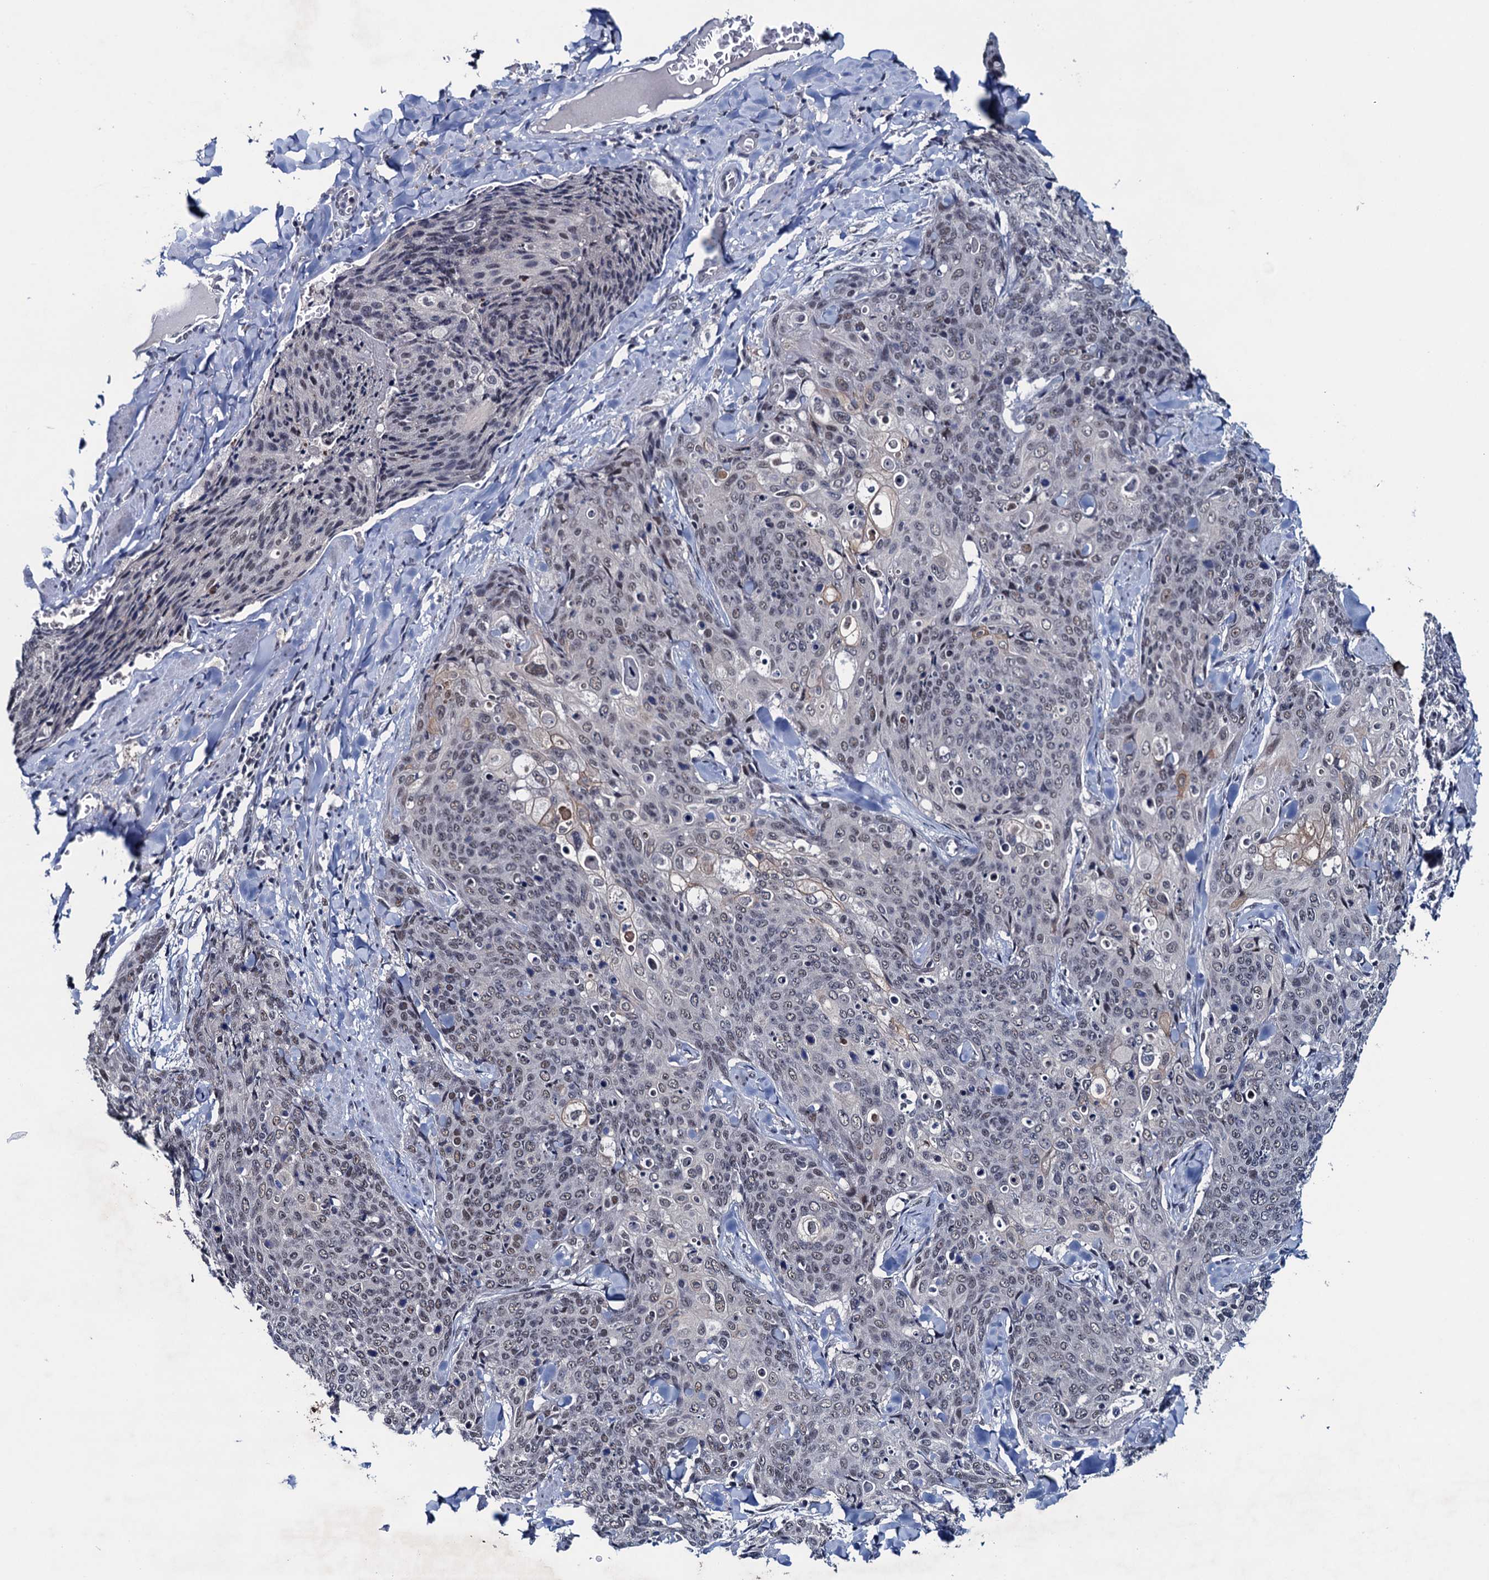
{"staining": {"intensity": "weak", "quantity": "25%-75%", "location": "nuclear"}, "tissue": "skin cancer", "cell_type": "Tumor cells", "image_type": "cancer", "snomed": [{"axis": "morphology", "description": "Squamous cell carcinoma, NOS"}, {"axis": "topography", "description": "Skin"}, {"axis": "topography", "description": "Vulva"}], "caption": "Protein staining of skin squamous cell carcinoma tissue shows weak nuclear staining in about 25%-75% of tumor cells. The protein is stained brown, and the nuclei are stained in blue (DAB (3,3'-diaminobenzidine) IHC with brightfield microscopy, high magnification).", "gene": "FNBP4", "patient": {"sex": "female", "age": 85}}